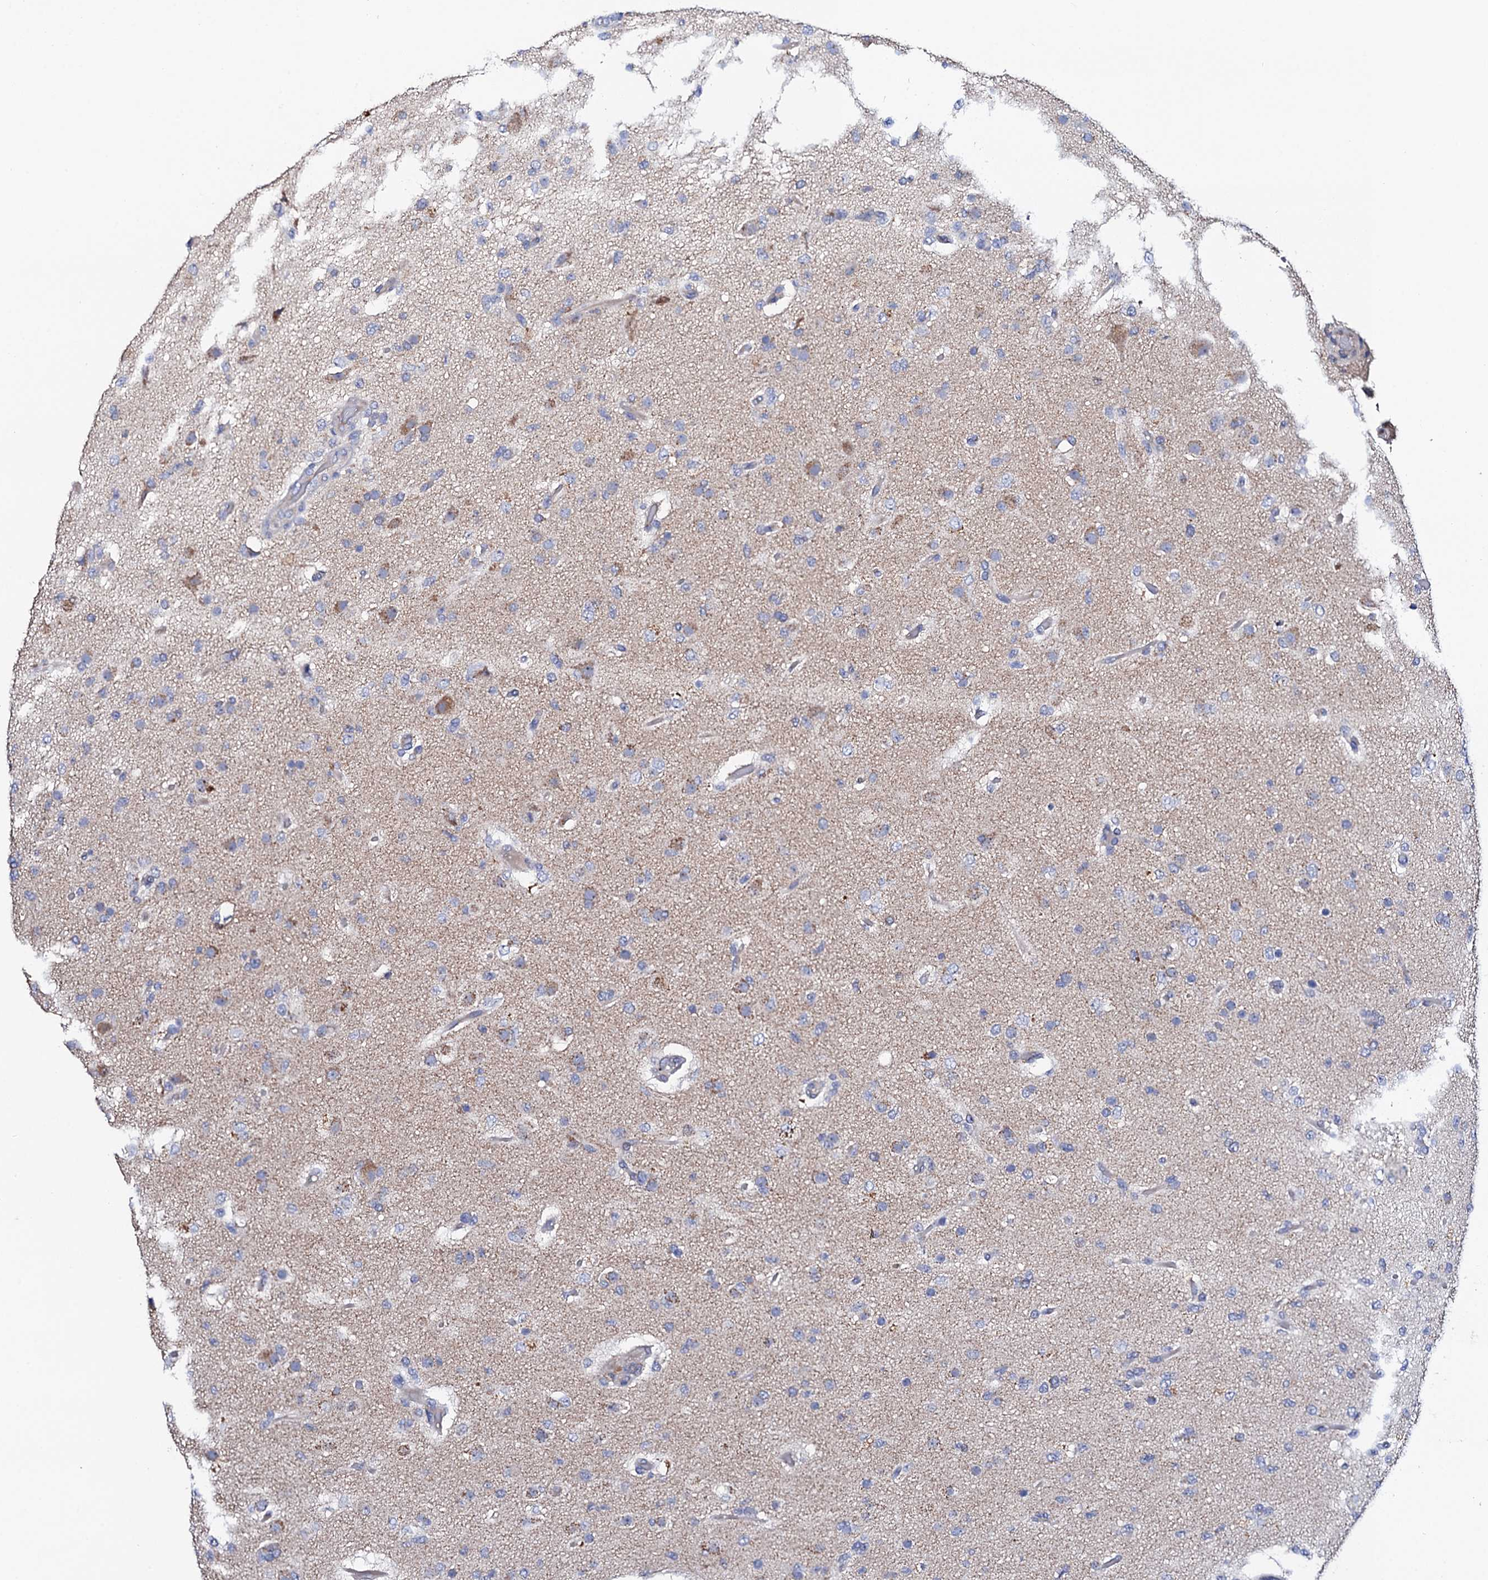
{"staining": {"intensity": "negative", "quantity": "none", "location": "none"}, "tissue": "glioma", "cell_type": "Tumor cells", "image_type": "cancer", "snomed": [{"axis": "morphology", "description": "Glioma, malignant, High grade"}, {"axis": "topography", "description": "Brain"}], "caption": "The micrograph reveals no significant staining in tumor cells of glioma.", "gene": "MRPL48", "patient": {"sex": "female", "age": 74}}